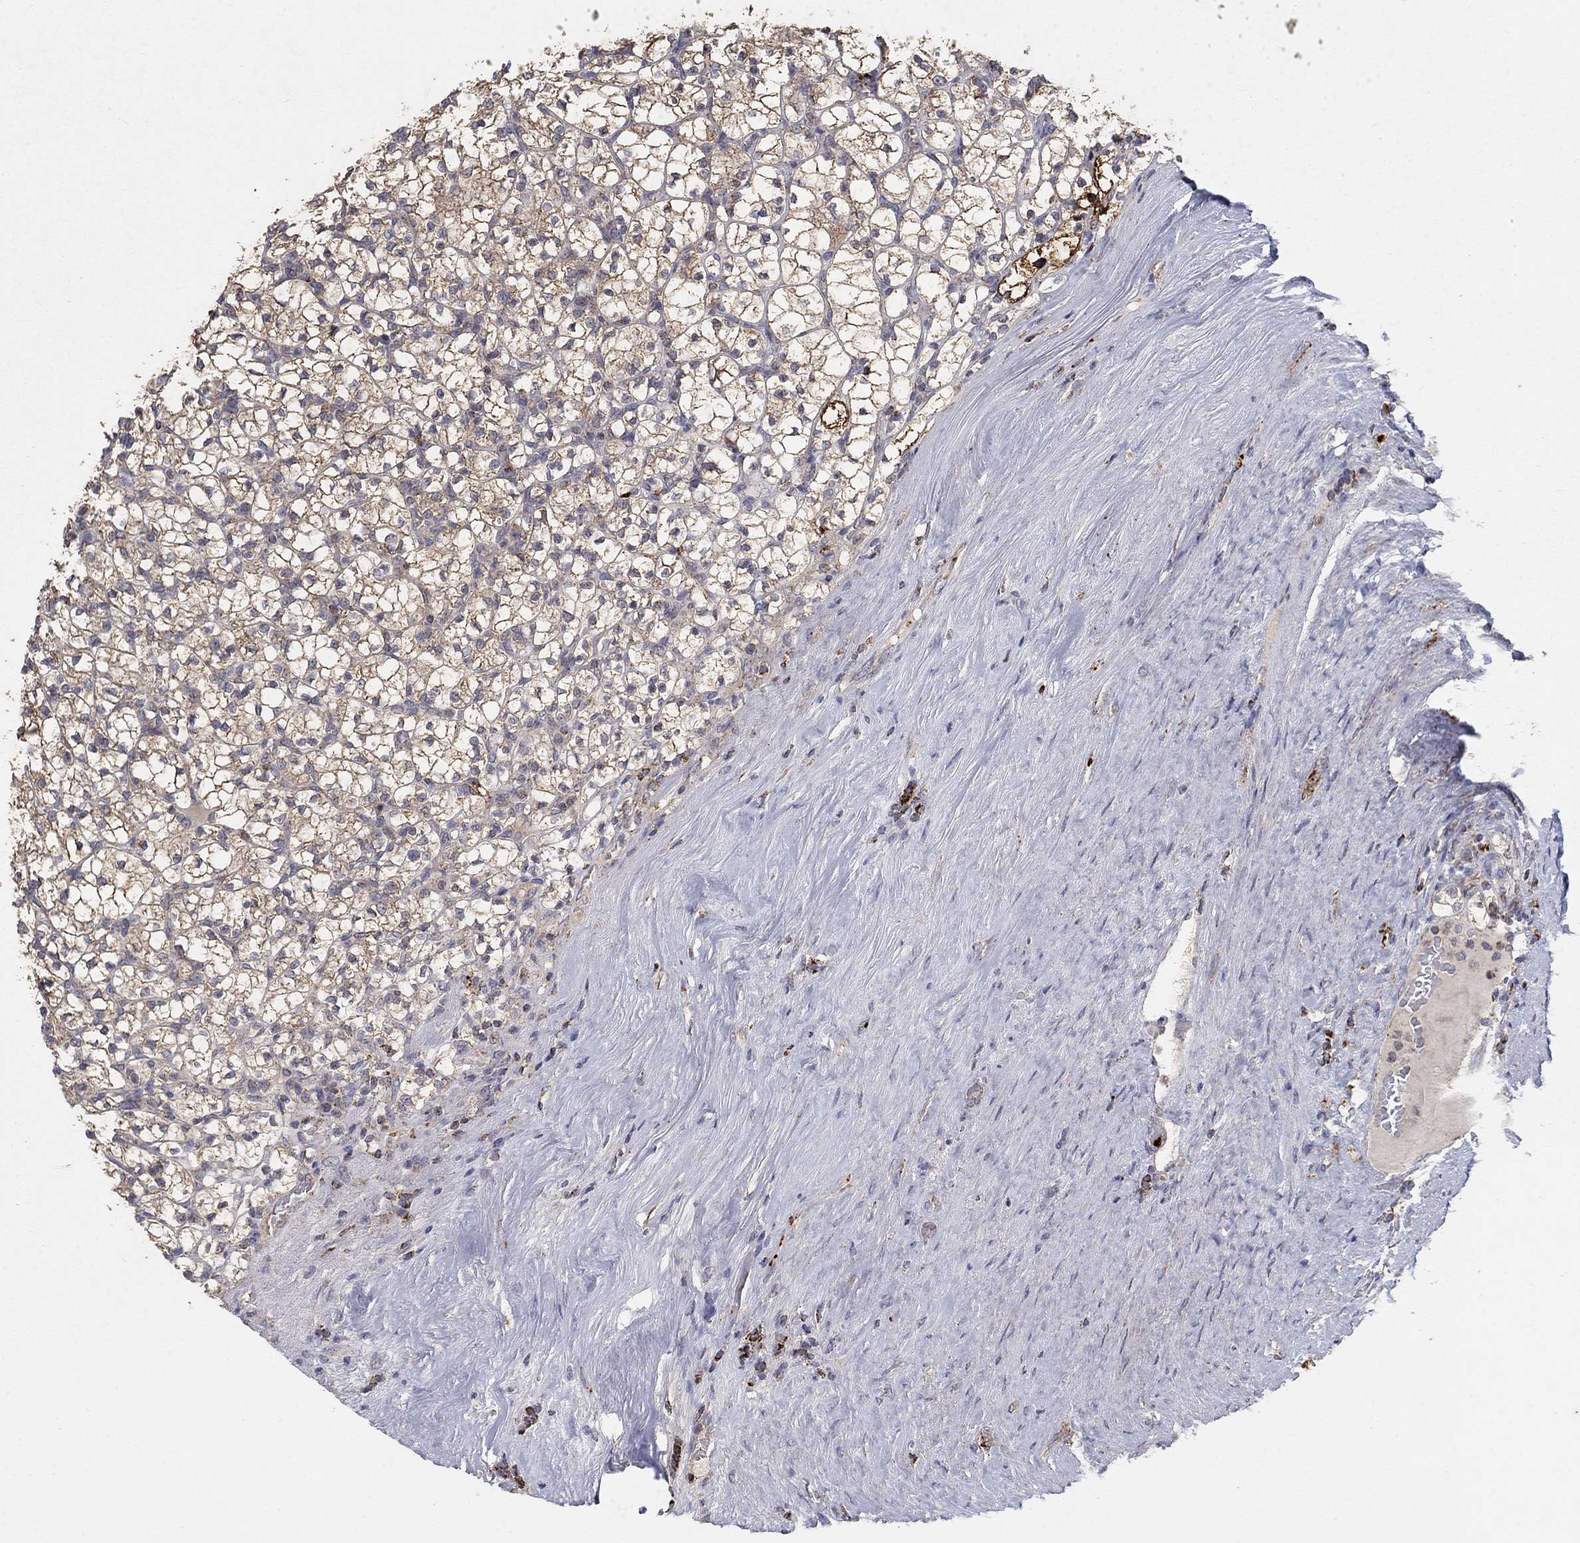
{"staining": {"intensity": "weak", "quantity": ">75%", "location": "cytoplasmic/membranous"}, "tissue": "renal cancer", "cell_type": "Tumor cells", "image_type": "cancer", "snomed": [{"axis": "morphology", "description": "Adenocarcinoma, NOS"}, {"axis": "topography", "description": "Kidney"}], "caption": "Protein staining reveals weak cytoplasmic/membranous expression in approximately >75% of tumor cells in renal adenocarcinoma. (DAB (3,3'-diaminobenzidine) = brown stain, brightfield microscopy at high magnification).", "gene": "GPSM1", "patient": {"sex": "female", "age": 89}}